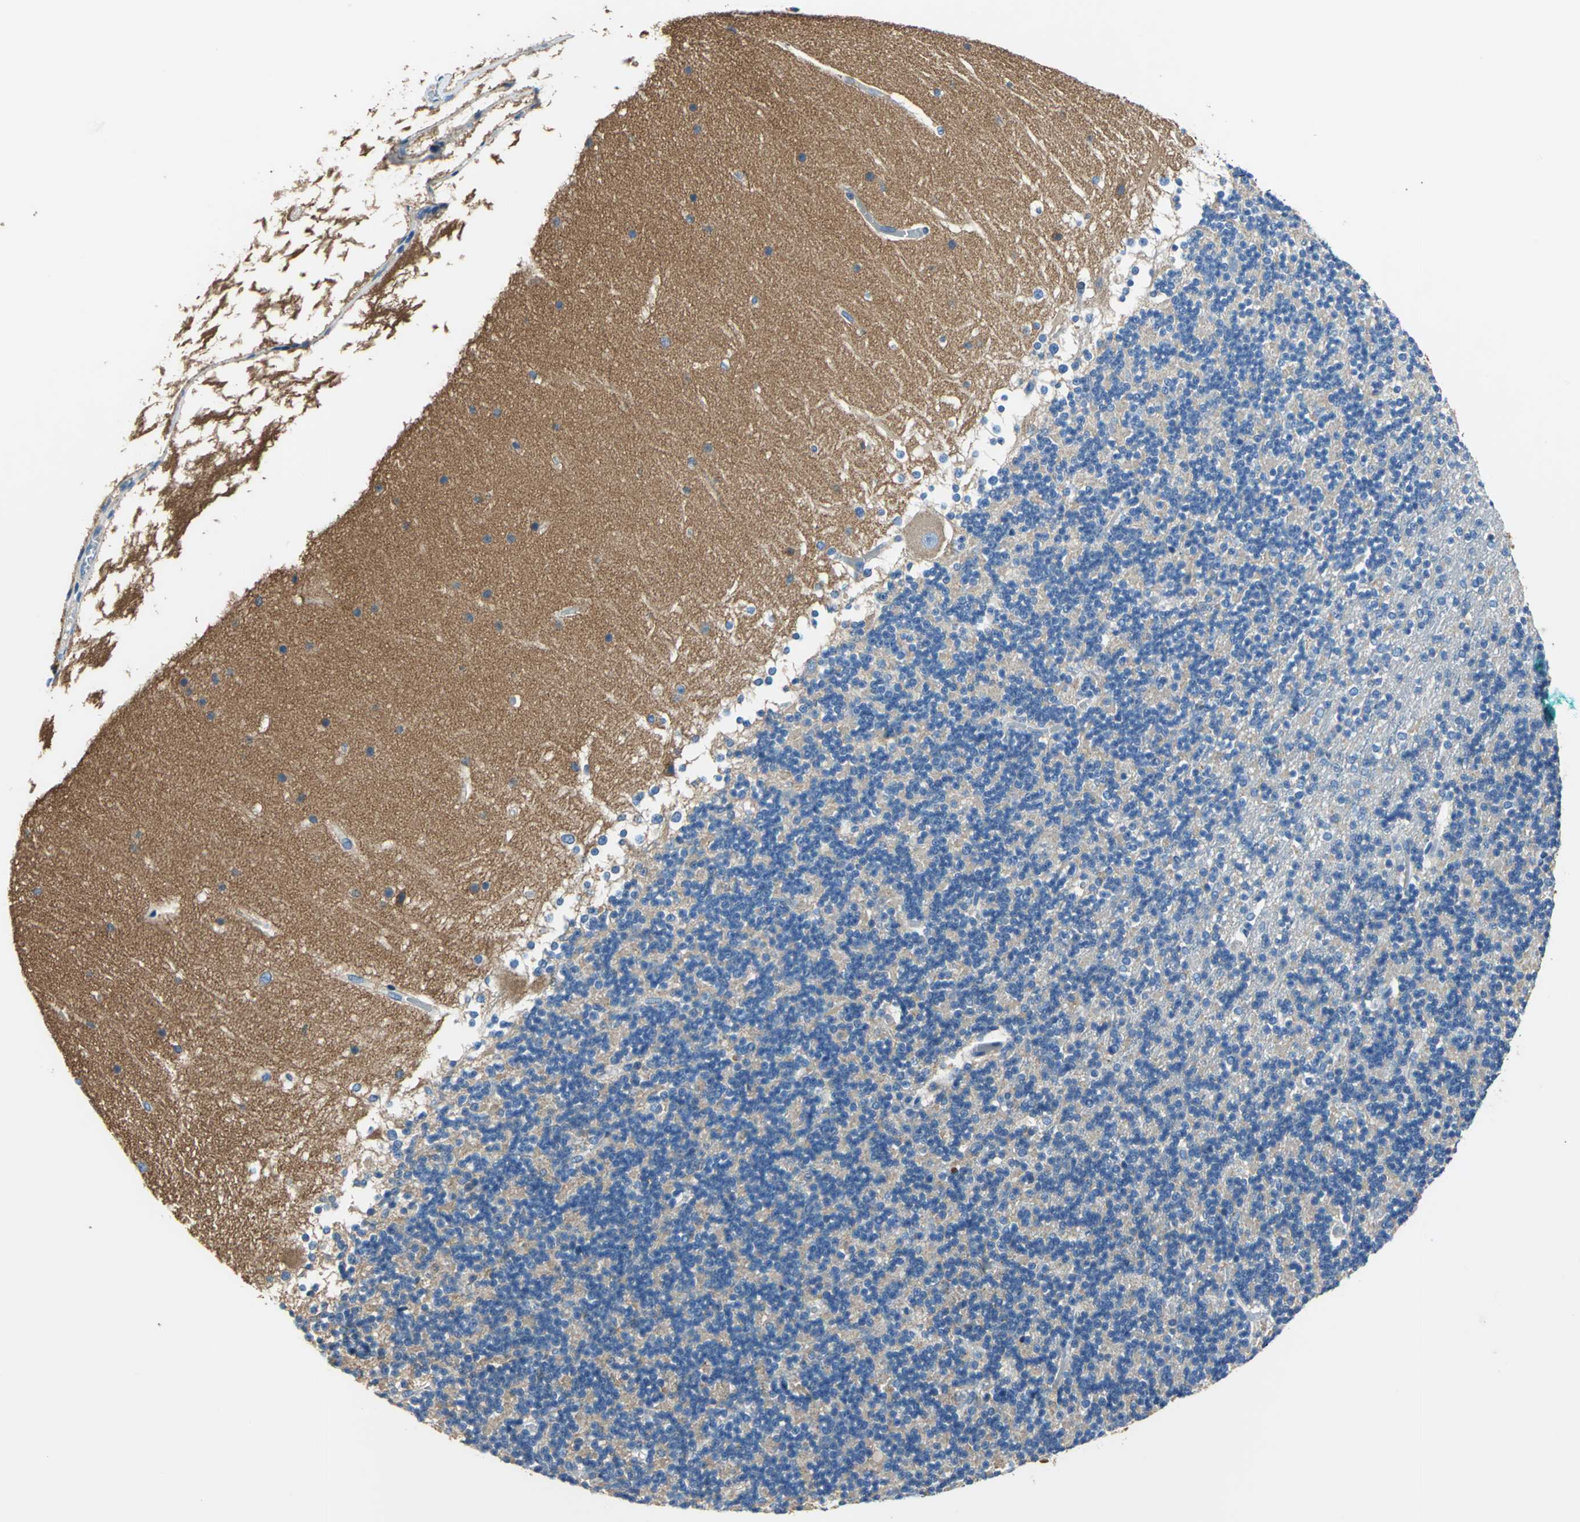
{"staining": {"intensity": "negative", "quantity": "none", "location": "none"}, "tissue": "cerebellum", "cell_type": "Cells in granular layer", "image_type": "normal", "snomed": [{"axis": "morphology", "description": "Normal tissue, NOS"}, {"axis": "topography", "description": "Cerebellum"}], "caption": "High power microscopy micrograph of an immunohistochemistry (IHC) image of benign cerebellum, revealing no significant staining in cells in granular layer.", "gene": "SEPTIN11", "patient": {"sex": "female", "age": 19}}